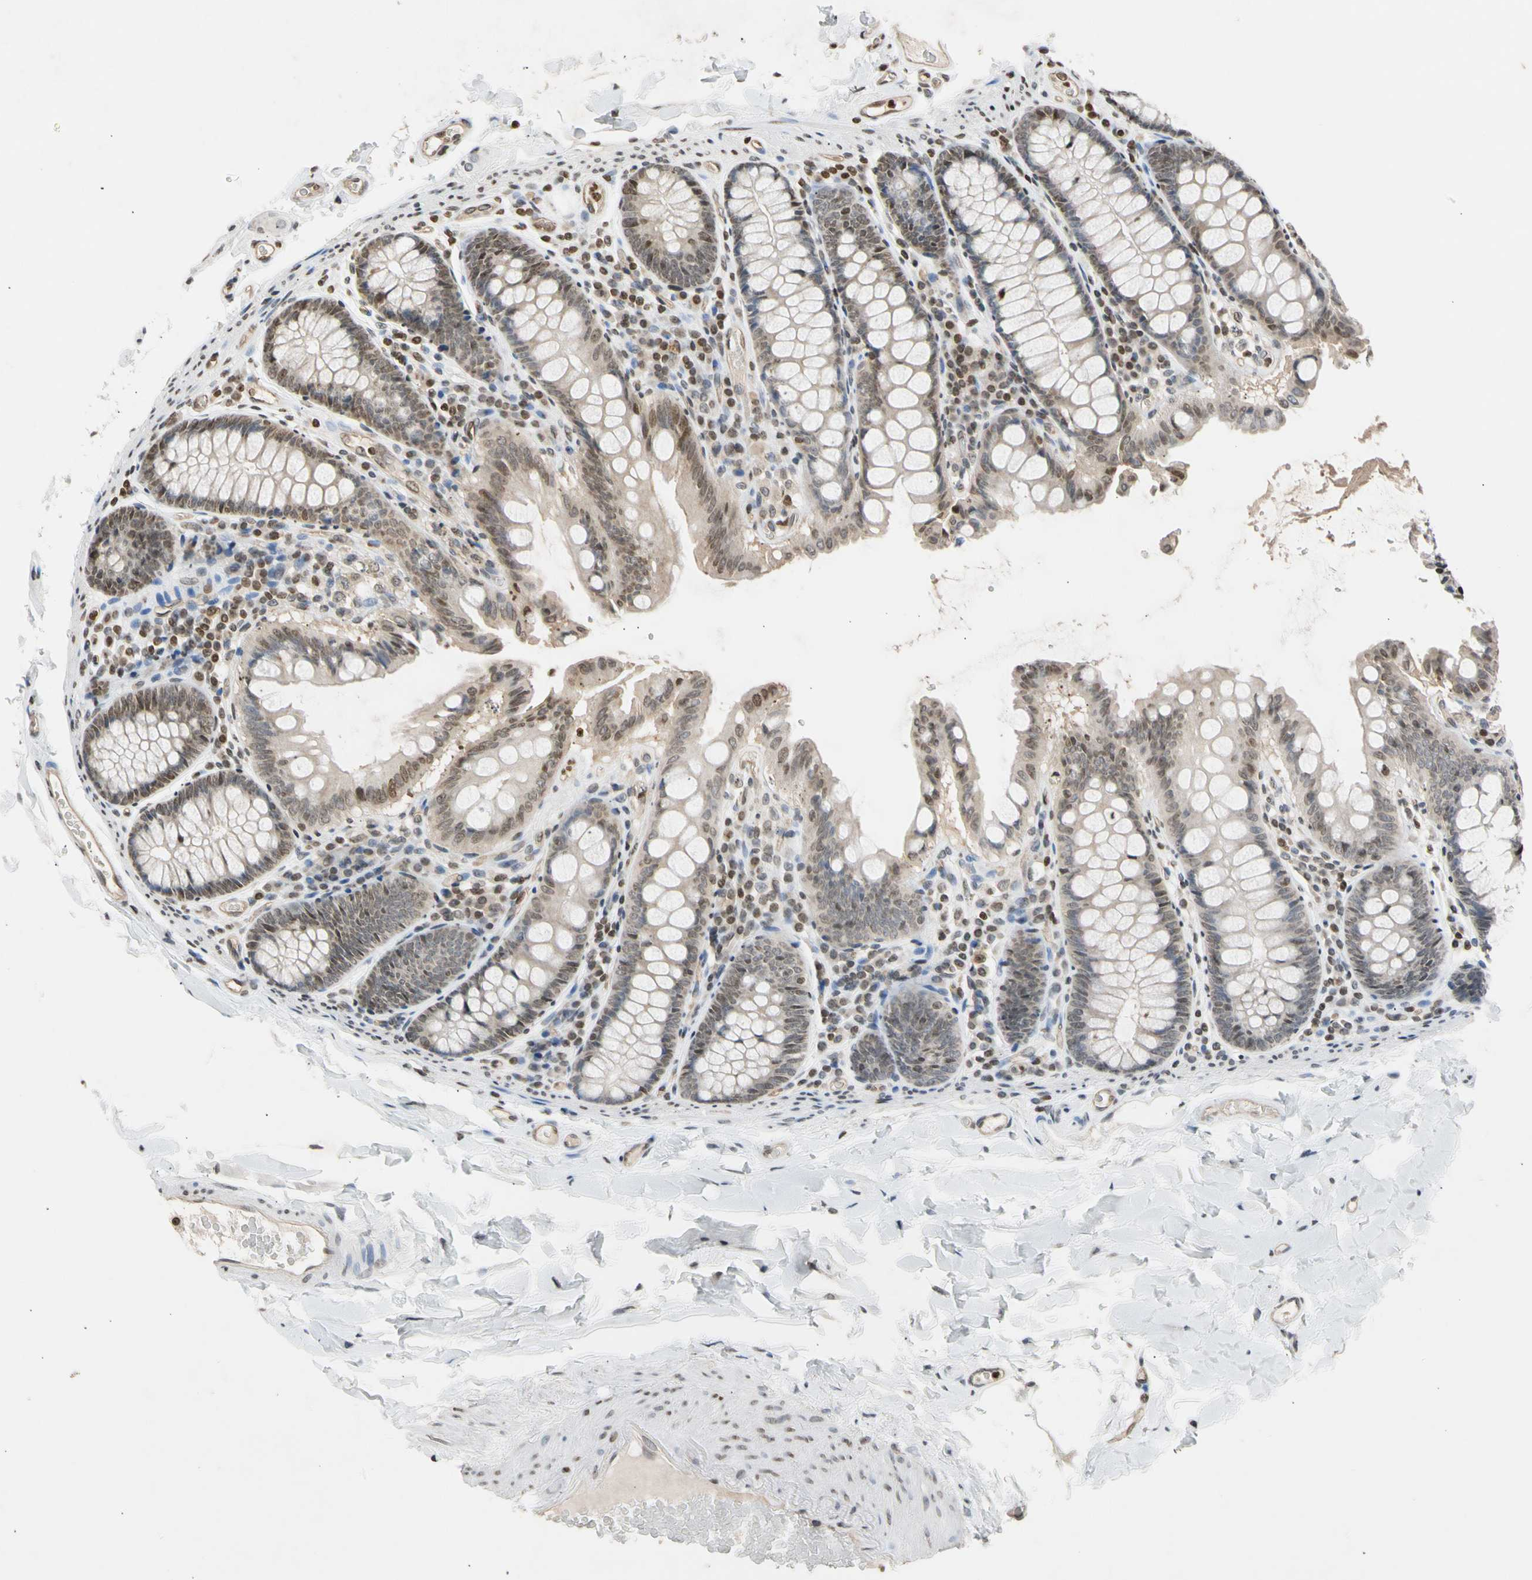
{"staining": {"intensity": "negative", "quantity": "none", "location": "none"}, "tissue": "colon", "cell_type": "Endothelial cells", "image_type": "normal", "snomed": [{"axis": "morphology", "description": "Normal tissue, NOS"}, {"axis": "topography", "description": "Colon"}], "caption": "High power microscopy image of an immunohistochemistry photomicrograph of normal colon, revealing no significant positivity in endothelial cells.", "gene": "GPX4", "patient": {"sex": "female", "age": 61}}